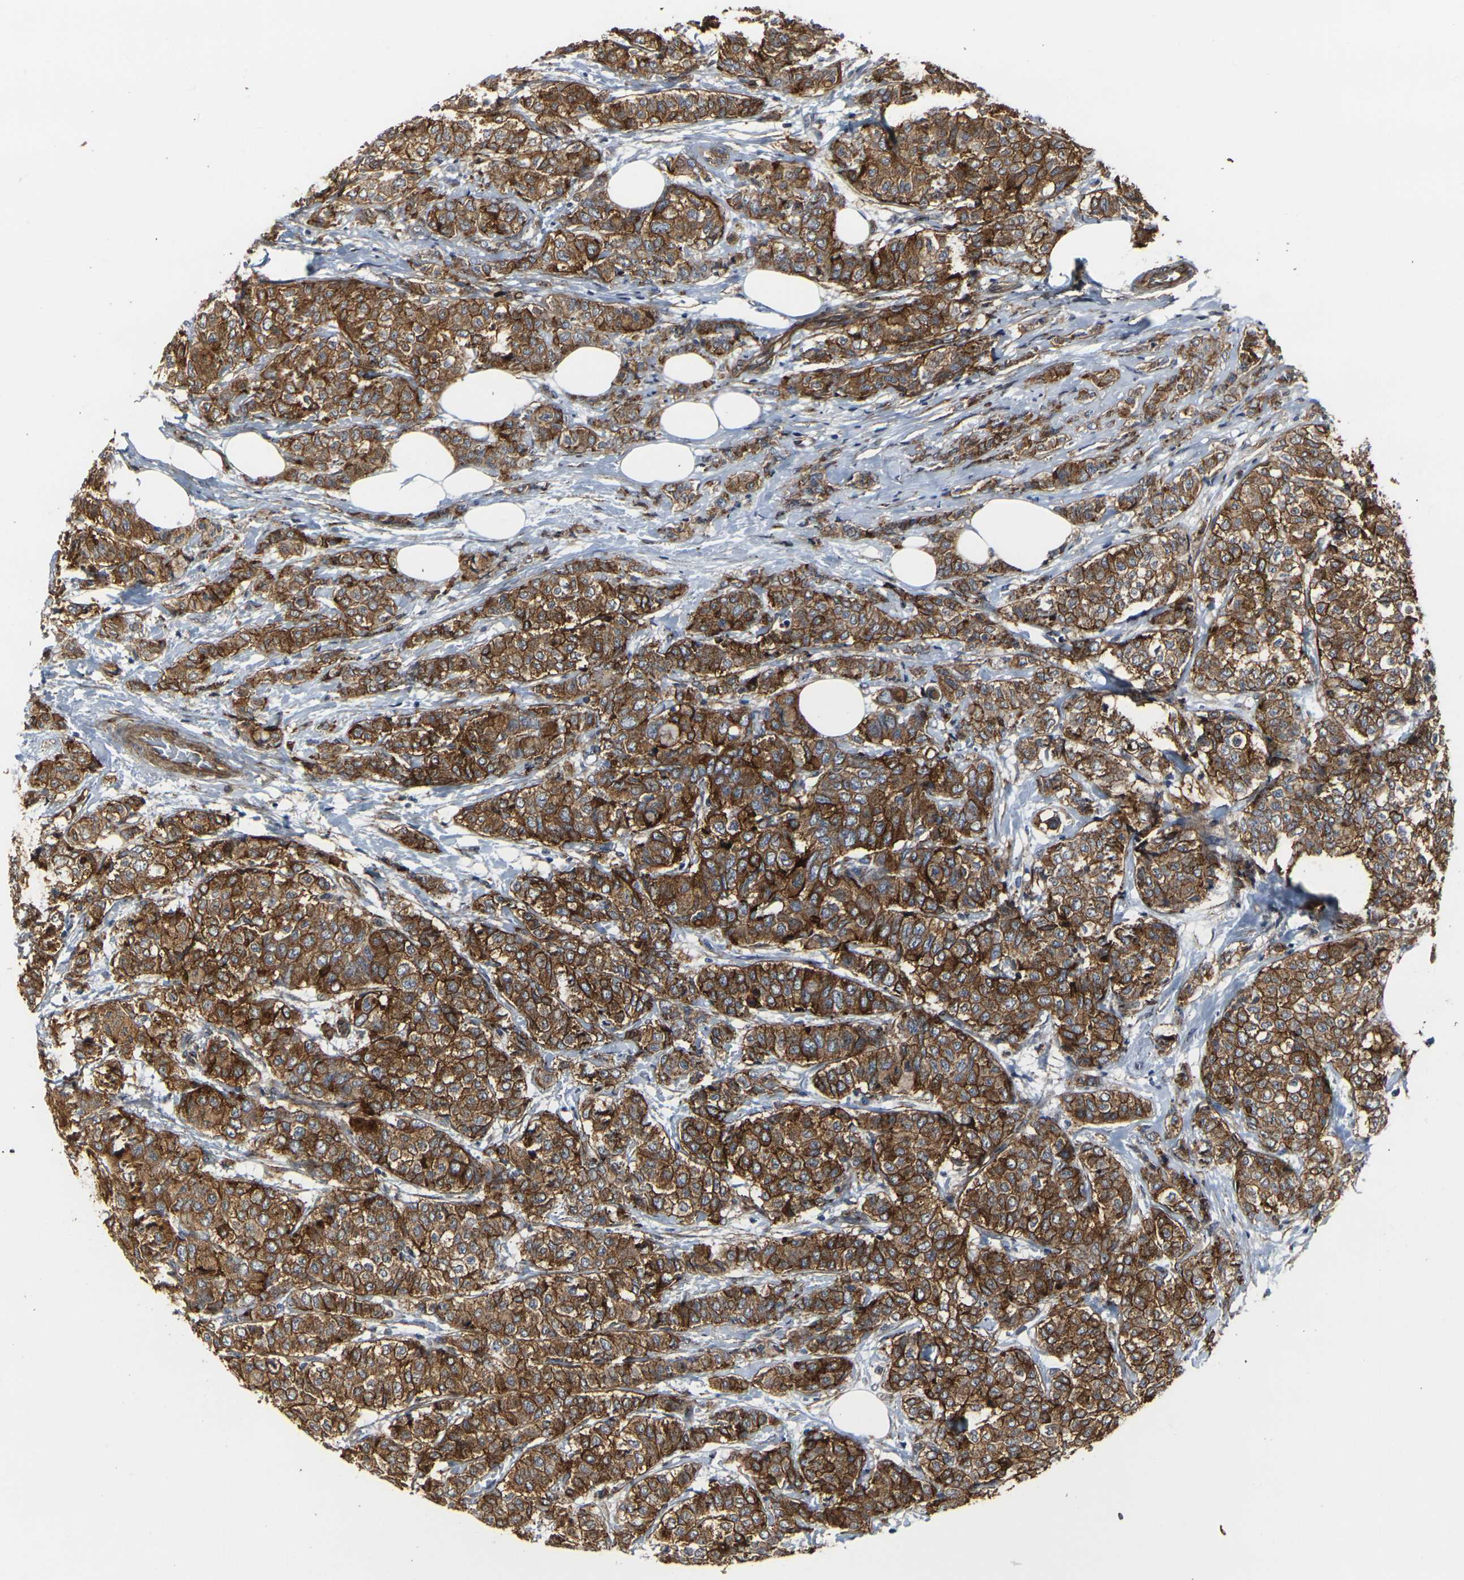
{"staining": {"intensity": "strong", "quantity": ">75%", "location": "cytoplasmic/membranous"}, "tissue": "breast cancer", "cell_type": "Tumor cells", "image_type": "cancer", "snomed": [{"axis": "morphology", "description": "Lobular carcinoma"}, {"axis": "topography", "description": "Breast"}], "caption": "Protein analysis of lobular carcinoma (breast) tissue reveals strong cytoplasmic/membranous staining in approximately >75% of tumor cells. (brown staining indicates protein expression, while blue staining denotes nuclei).", "gene": "MYOF", "patient": {"sex": "female", "age": 60}}